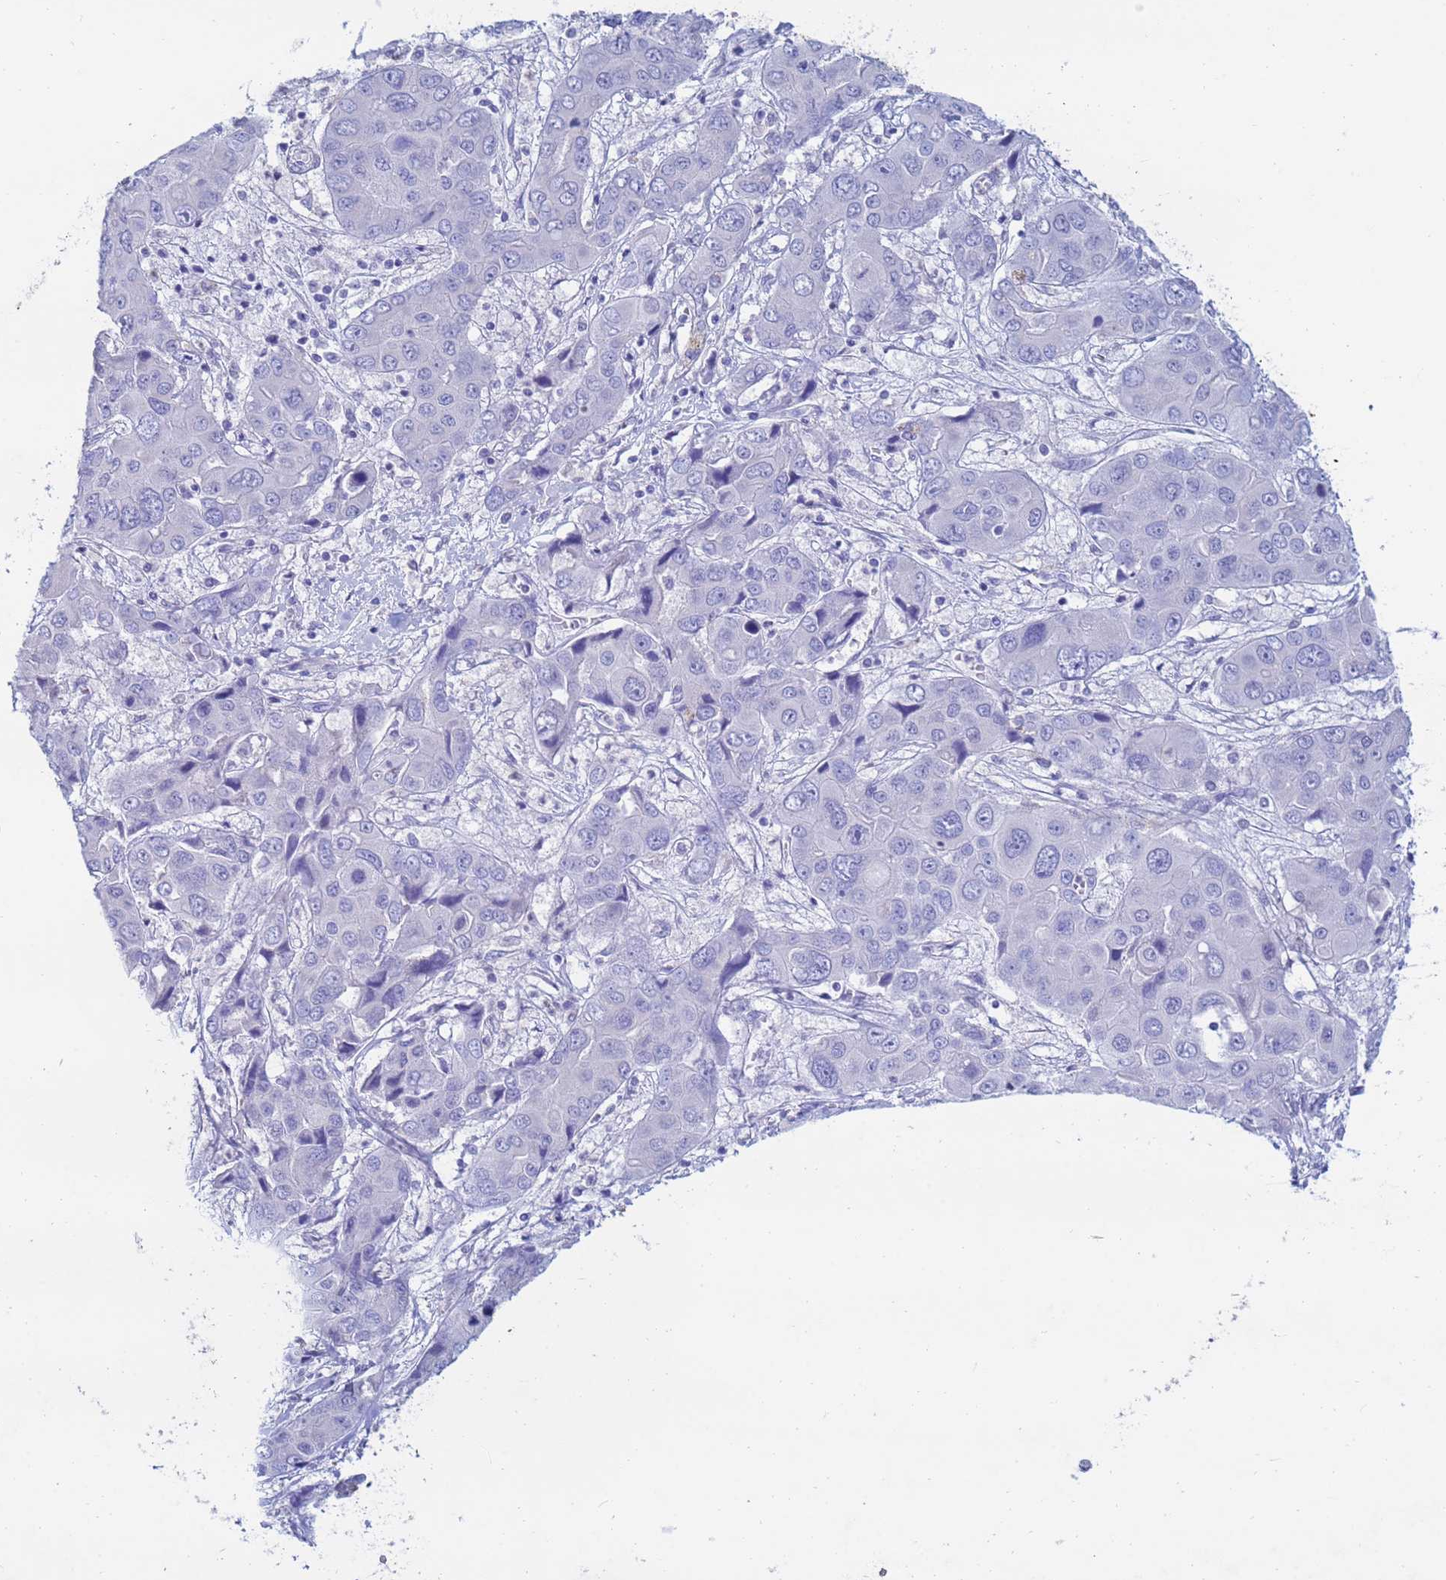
{"staining": {"intensity": "negative", "quantity": "none", "location": "none"}, "tissue": "liver cancer", "cell_type": "Tumor cells", "image_type": "cancer", "snomed": [{"axis": "morphology", "description": "Cholangiocarcinoma"}, {"axis": "topography", "description": "Liver"}], "caption": "IHC image of human cholangiocarcinoma (liver) stained for a protein (brown), which displays no positivity in tumor cells.", "gene": "CSTB", "patient": {"sex": "male", "age": 67}}